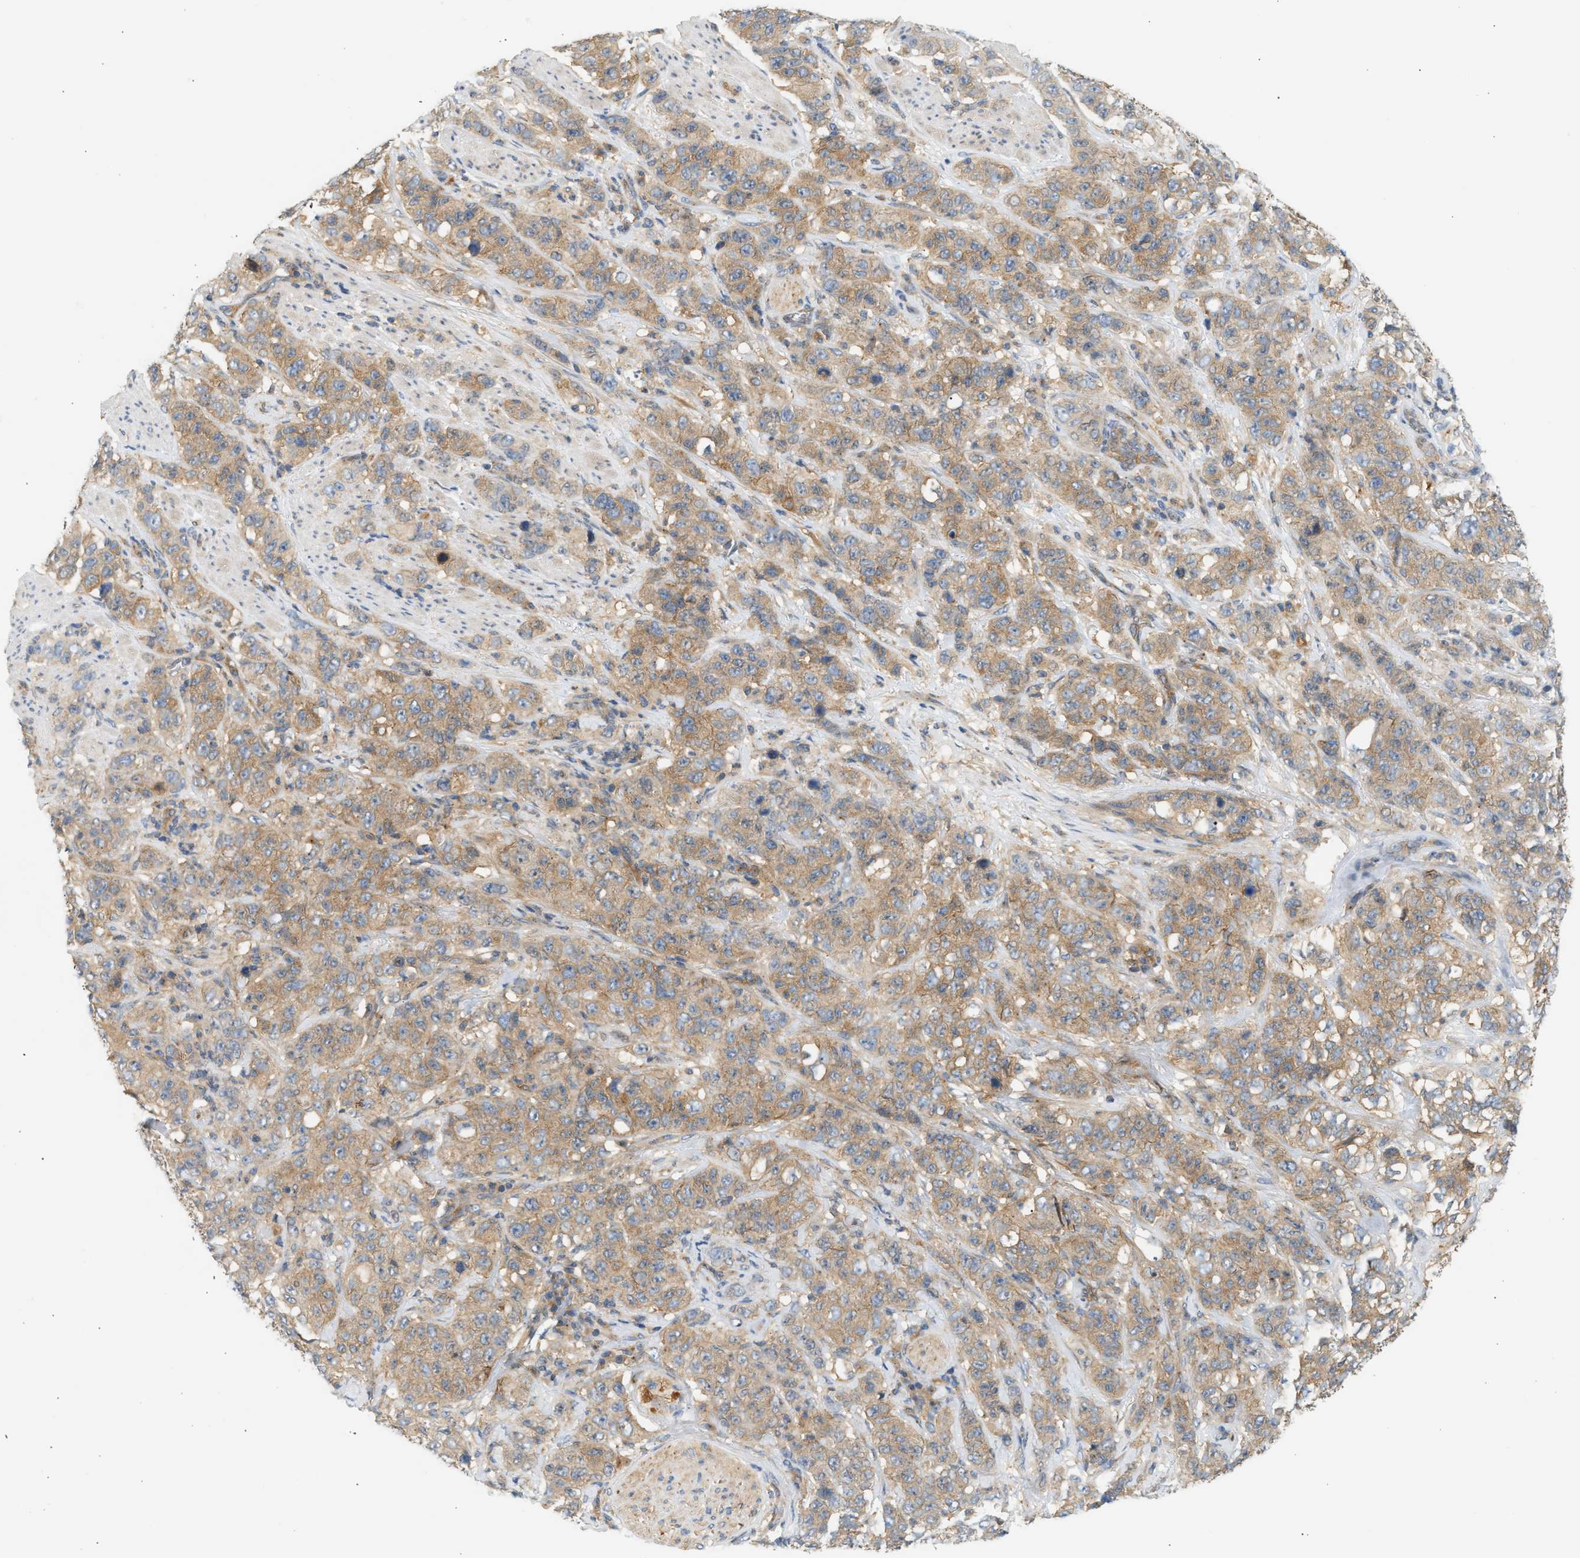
{"staining": {"intensity": "moderate", "quantity": ">75%", "location": "cytoplasmic/membranous"}, "tissue": "stomach cancer", "cell_type": "Tumor cells", "image_type": "cancer", "snomed": [{"axis": "morphology", "description": "Adenocarcinoma, NOS"}, {"axis": "topography", "description": "Stomach"}], "caption": "Tumor cells exhibit medium levels of moderate cytoplasmic/membranous staining in about >75% of cells in human stomach cancer. (Brightfield microscopy of DAB IHC at high magnification).", "gene": "PAFAH1B1", "patient": {"sex": "male", "age": 48}}